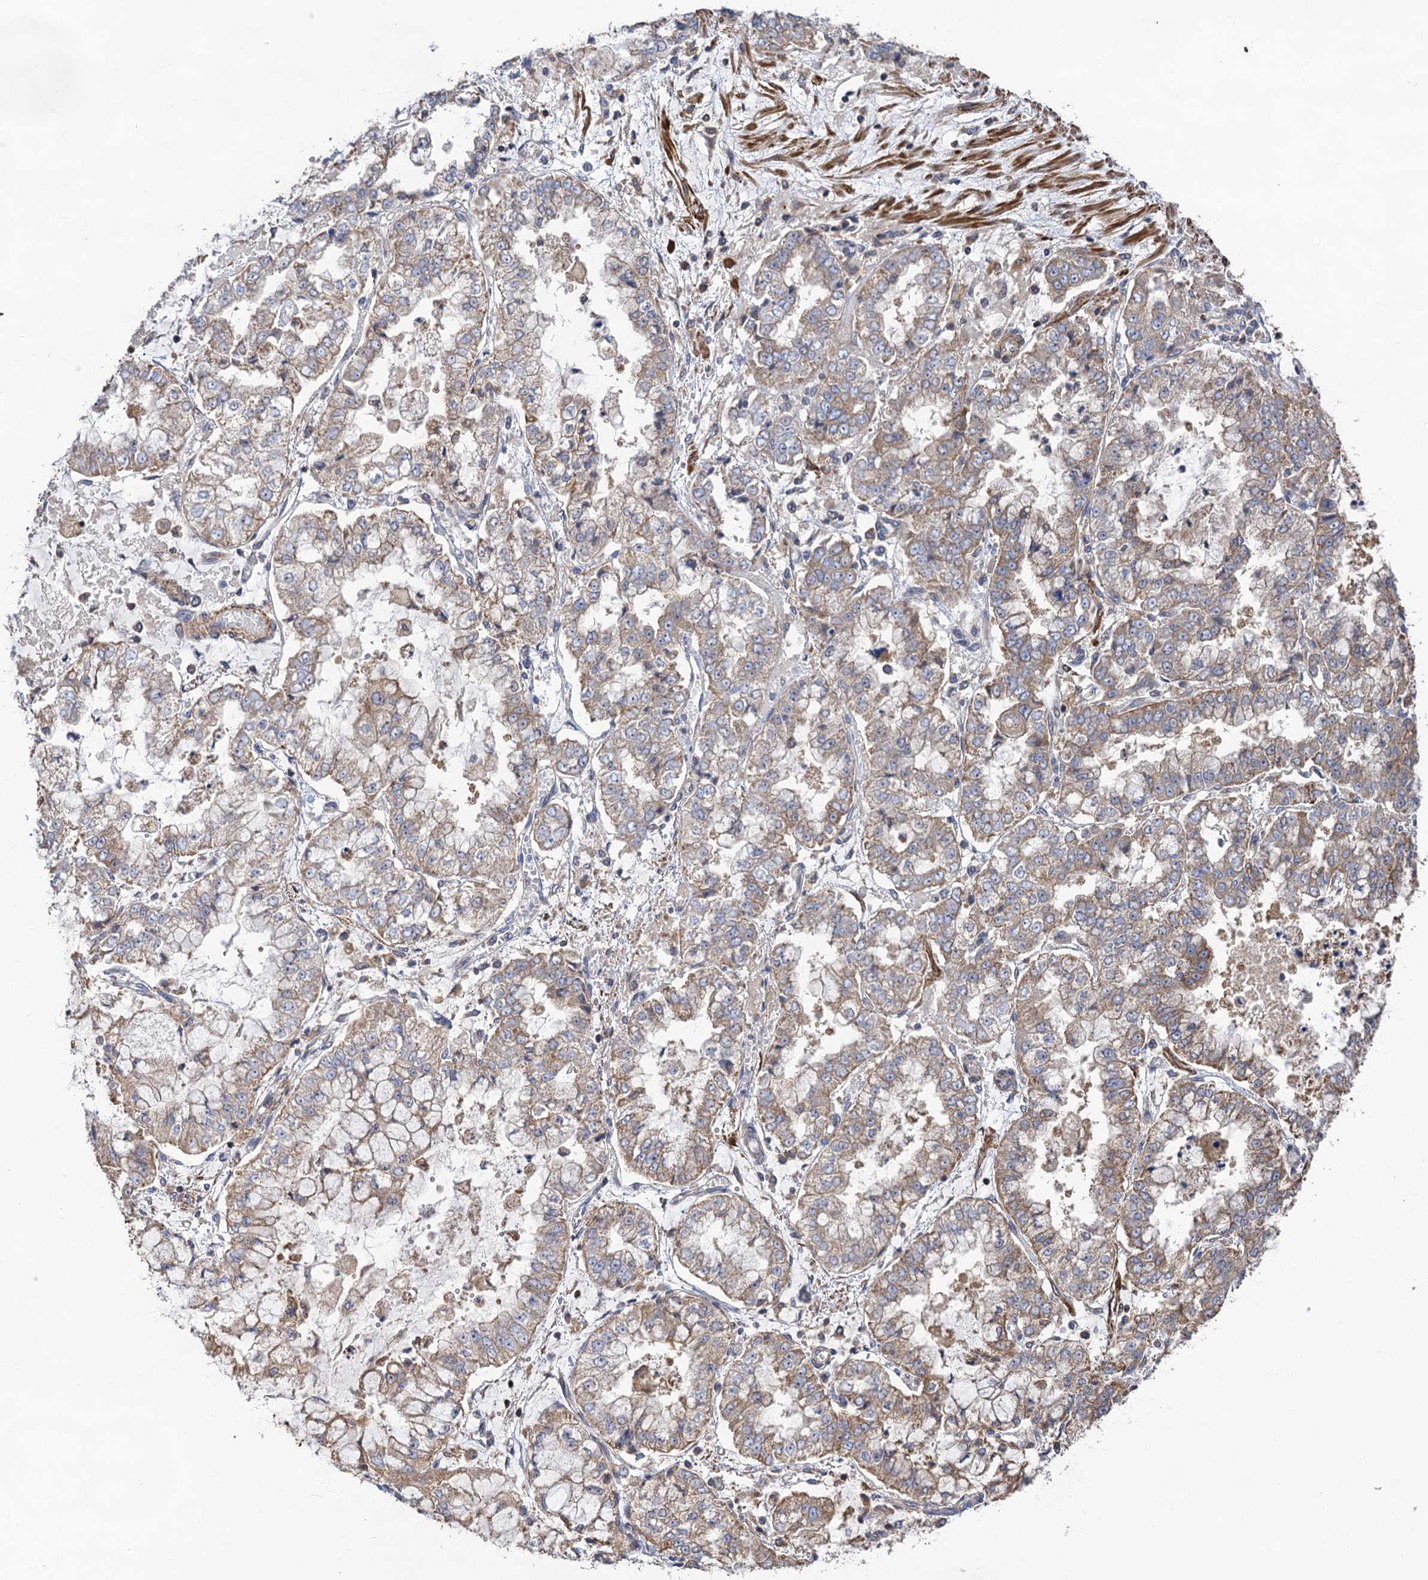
{"staining": {"intensity": "weak", "quantity": "25%-75%", "location": "cytoplasmic/membranous"}, "tissue": "stomach cancer", "cell_type": "Tumor cells", "image_type": "cancer", "snomed": [{"axis": "morphology", "description": "Adenocarcinoma, NOS"}, {"axis": "topography", "description": "Stomach"}], "caption": "Tumor cells show low levels of weak cytoplasmic/membranous expression in about 25%-75% of cells in stomach cancer (adenocarcinoma).", "gene": "WDR88", "patient": {"sex": "male", "age": 76}}